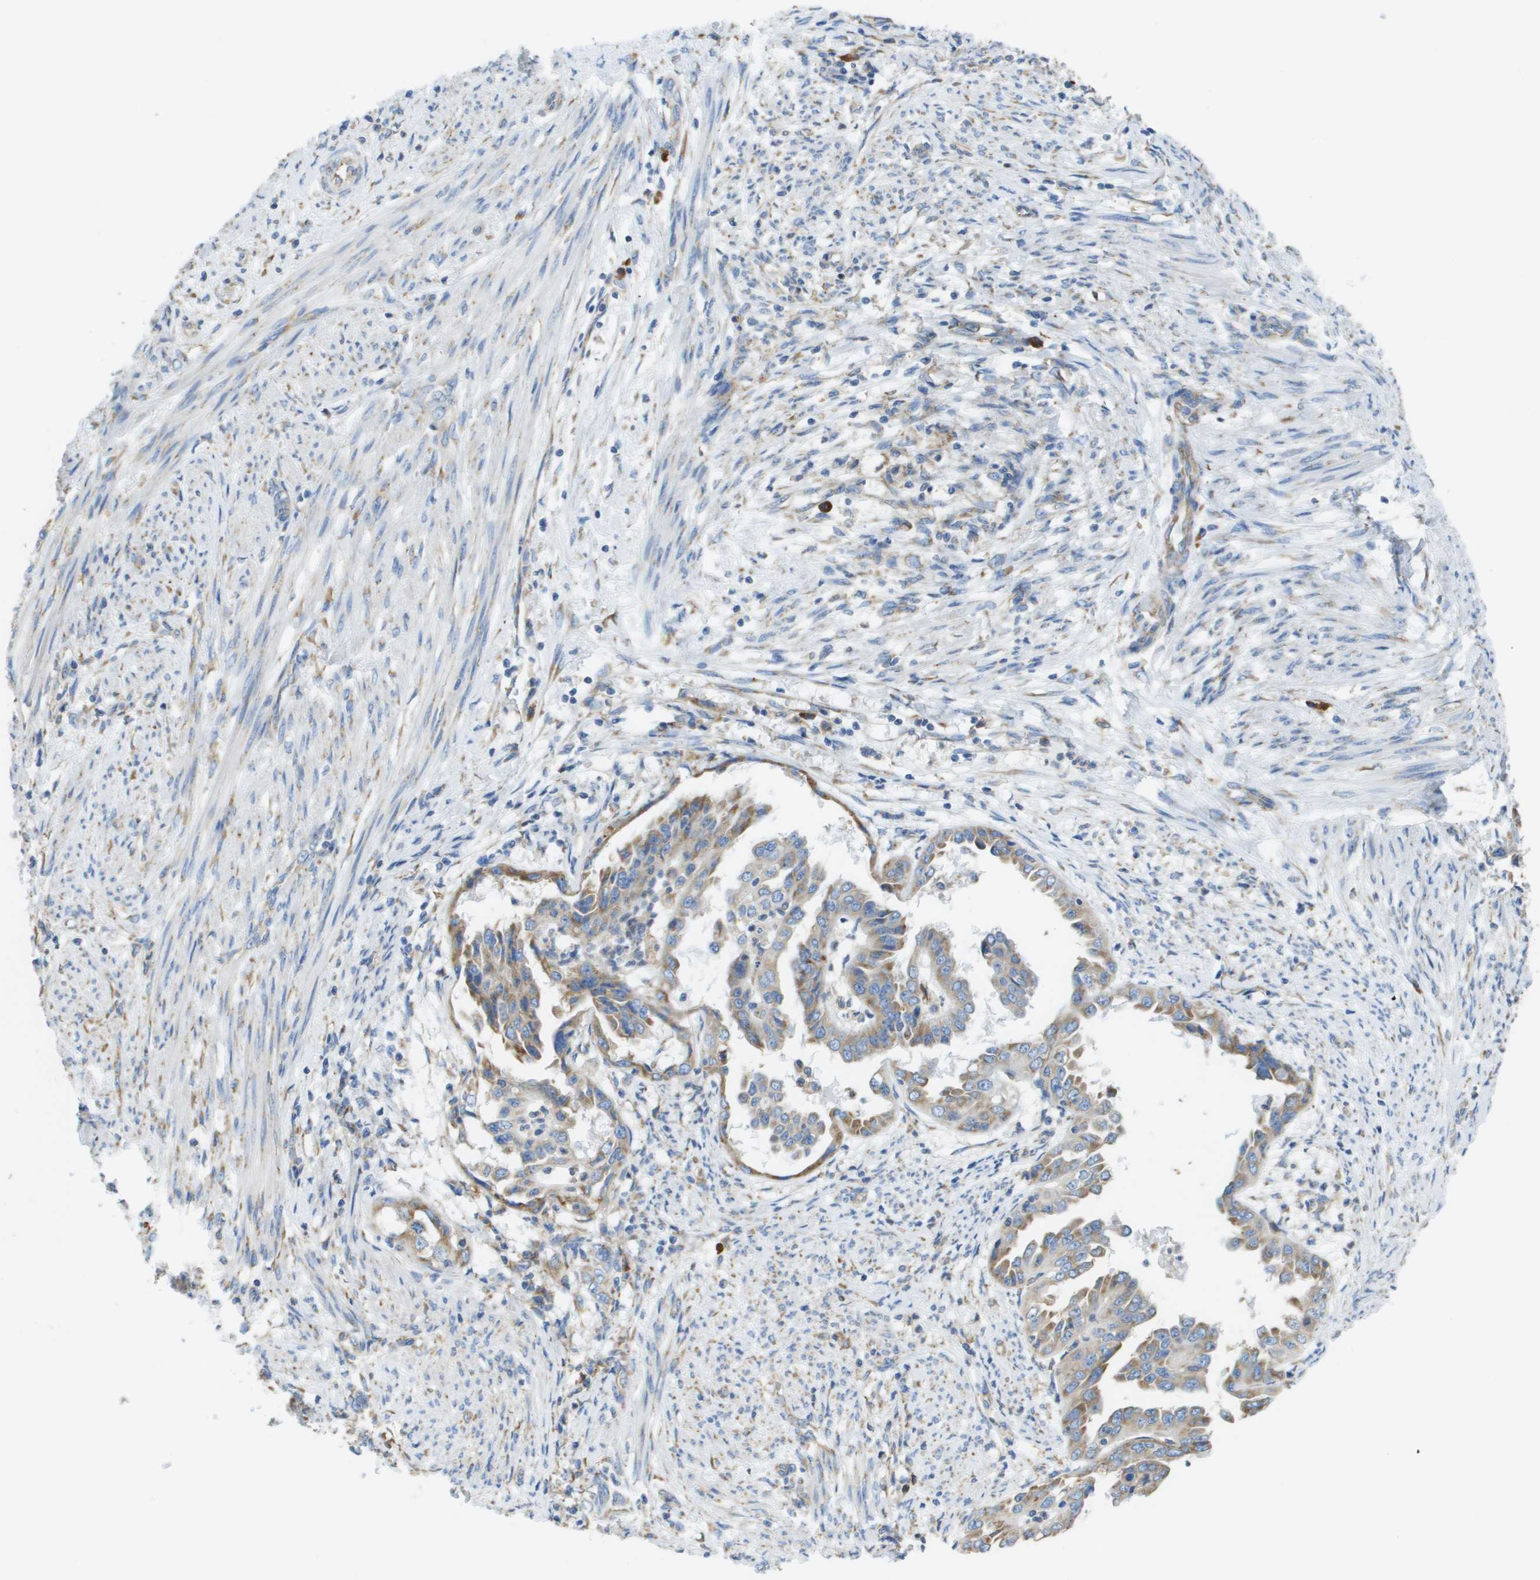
{"staining": {"intensity": "weak", "quantity": "25%-75%", "location": "cytoplasmic/membranous"}, "tissue": "endometrial cancer", "cell_type": "Tumor cells", "image_type": "cancer", "snomed": [{"axis": "morphology", "description": "Adenocarcinoma, NOS"}, {"axis": "topography", "description": "Endometrium"}], "caption": "Human adenocarcinoma (endometrial) stained with a brown dye reveals weak cytoplasmic/membranous positive expression in approximately 25%-75% of tumor cells.", "gene": "SDR42E1", "patient": {"sex": "female", "age": 85}}